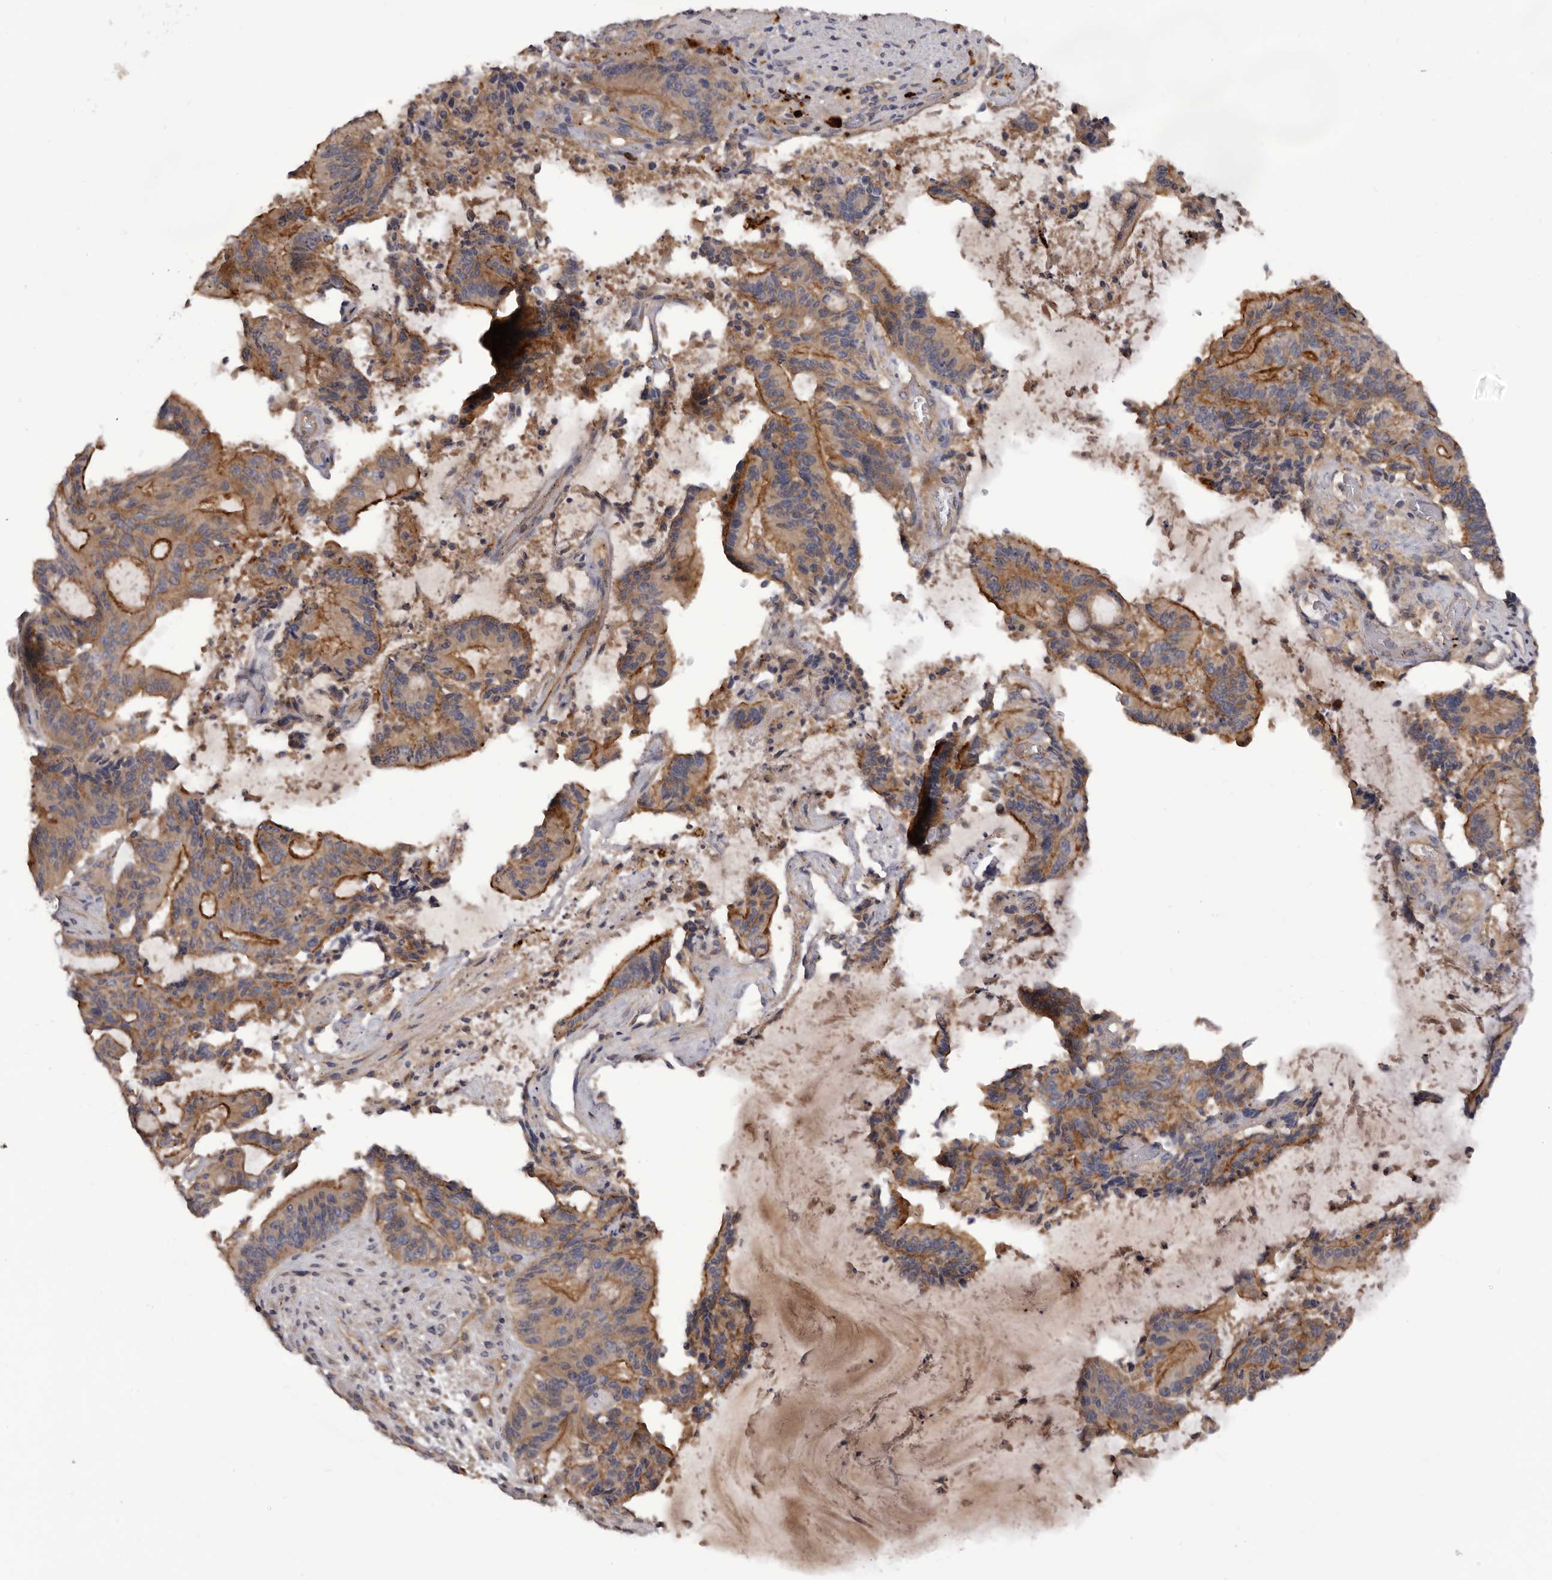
{"staining": {"intensity": "strong", "quantity": "25%-75%", "location": "cytoplasmic/membranous"}, "tissue": "liver cancer", "cell_type": "Tumor cells", "image_type": "cancer", "snomed": [{"axis": "morphology", "description": "Normal tissue, NOS"}, {"axis": "morphology", "description": "Cholangiocarcinoma"}, {"axis": "topography", "description": "Liver"}, {"axis": "topography", "description": "Peripheral nerve tissue"}], "caption": "Approximately 25%-75% of tumor cells in human cholangiocarcinoma (liver) display strong cytoplasmic/membranous protein positivity as visualized by brown immunohistochemical staining.", "gene": "INKA2", "patient": {"sex": "female", "age": 73}}